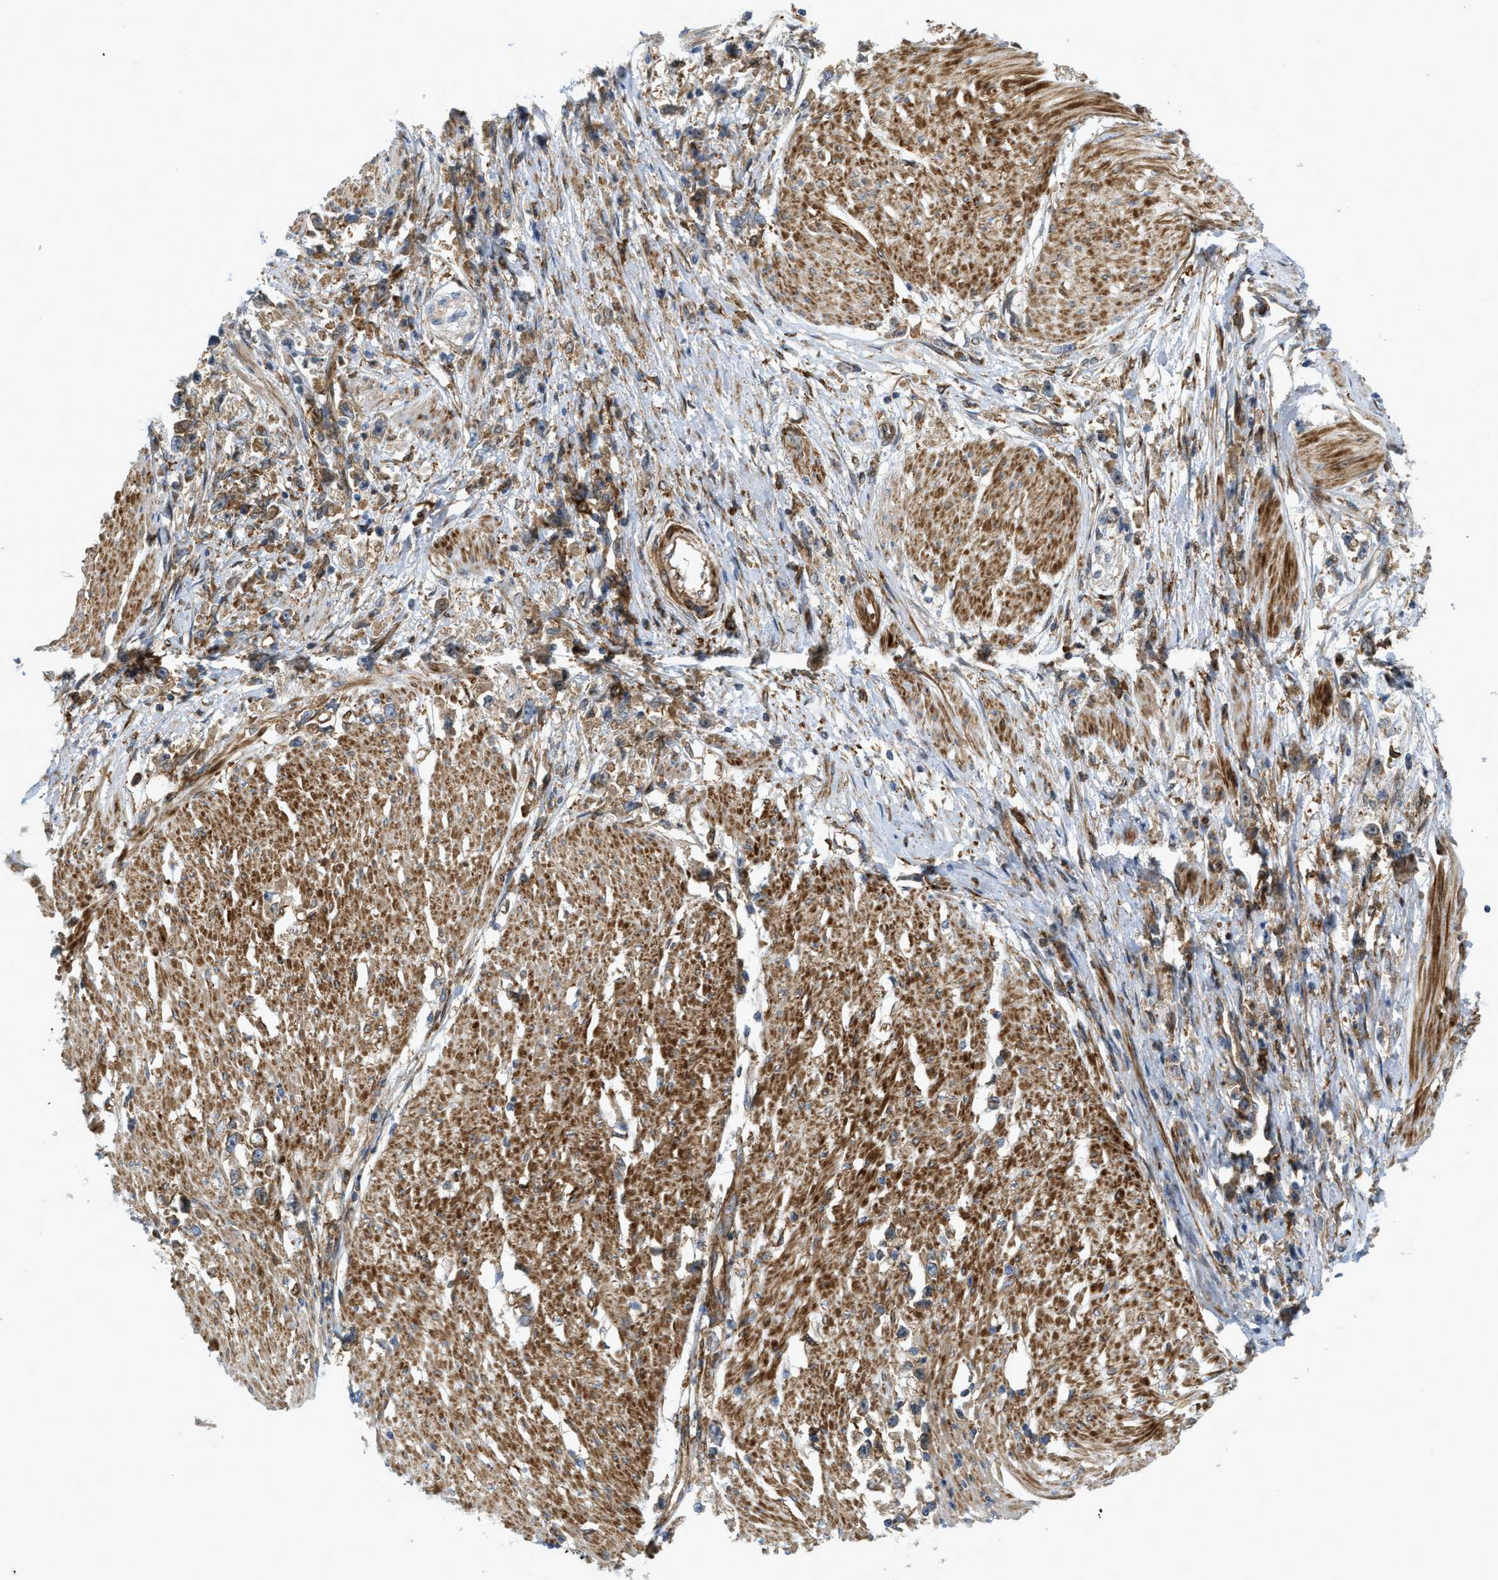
{"staining": {"intensity": "moderate", "quantity": ">75%", "location": "cytoplasmic/membranous"}, "tissue": "stomach cancer", "cell_type": "Tumor cells", "image_type": "cancer", "snomed": [{"axis": "morphology", "description": "Adenocarcinoma, NOS"}, {"axis": "topography", "description": "Stomach"}], "caption": "Tumor cells demonstrate medium levels of moderate cytoplasmic/membranous positivity in about >75% of cells in human stomach adenocarcinoma.", "gene": "PICALM", "patient": {"sex": "female", "age": 59}}